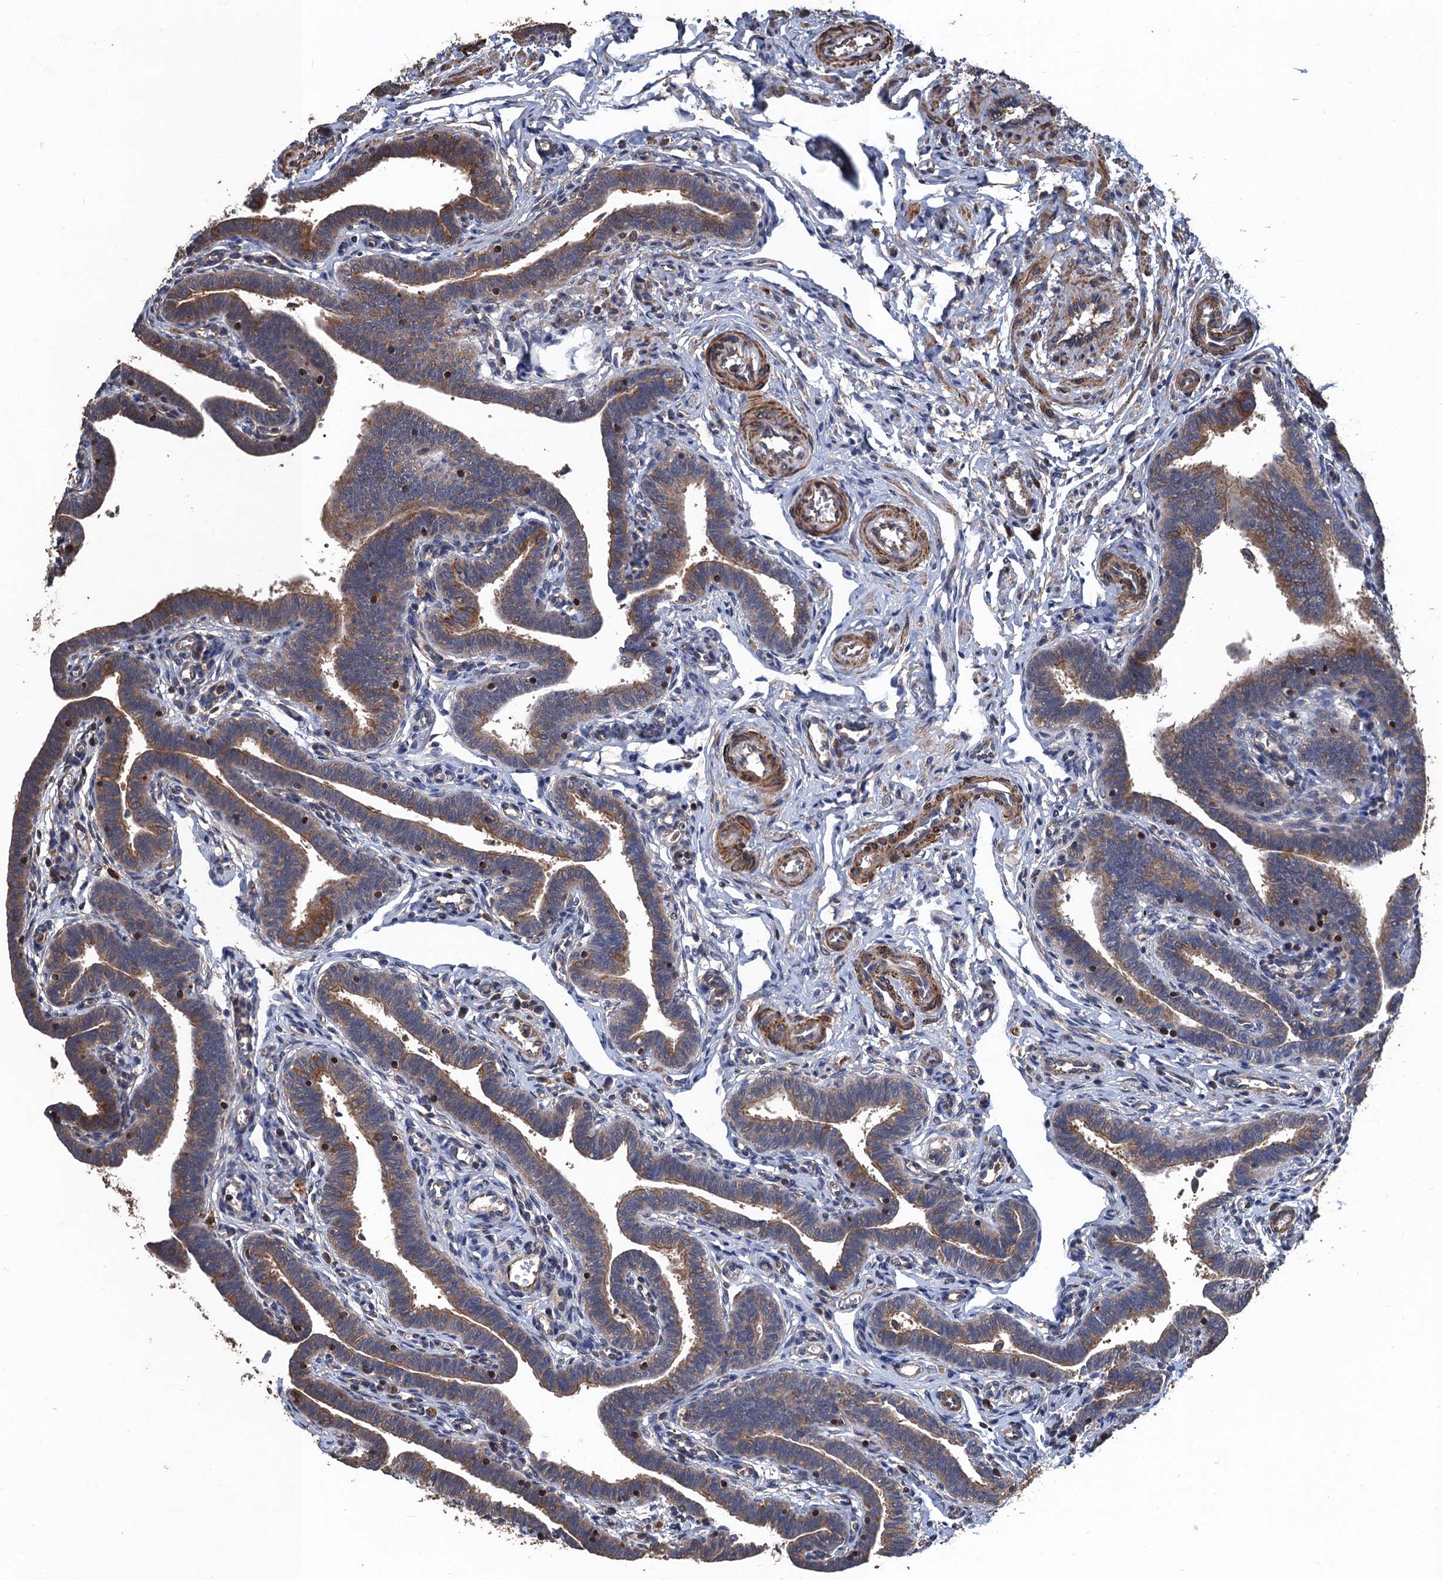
{"staining": {"intensity": "moderate", "quantity": ">75%", "location": "cytoplasmic/membranous"}, "tissue": "fallopian tube", "cell_type": "Glandular cells", "image_type": "normal", "snomed": [{"axis": "morphology", "description": "Normal tissue, NOS"}, {"axis": "topography", "description": "Fallopian tube"}], "caption": "High-magnification brightfield microscopy of normal fallopian tube stained with DAB (3,3'-diaminobenzidine) (brown) and counterstained with hematoxylin (blue). glandular cells exhibit moderate cytoplasmic/membranous staining is seen in about>75% of cells.", "gene": "PPP4R1", "patient": {"sex": "female", "age": 36}}